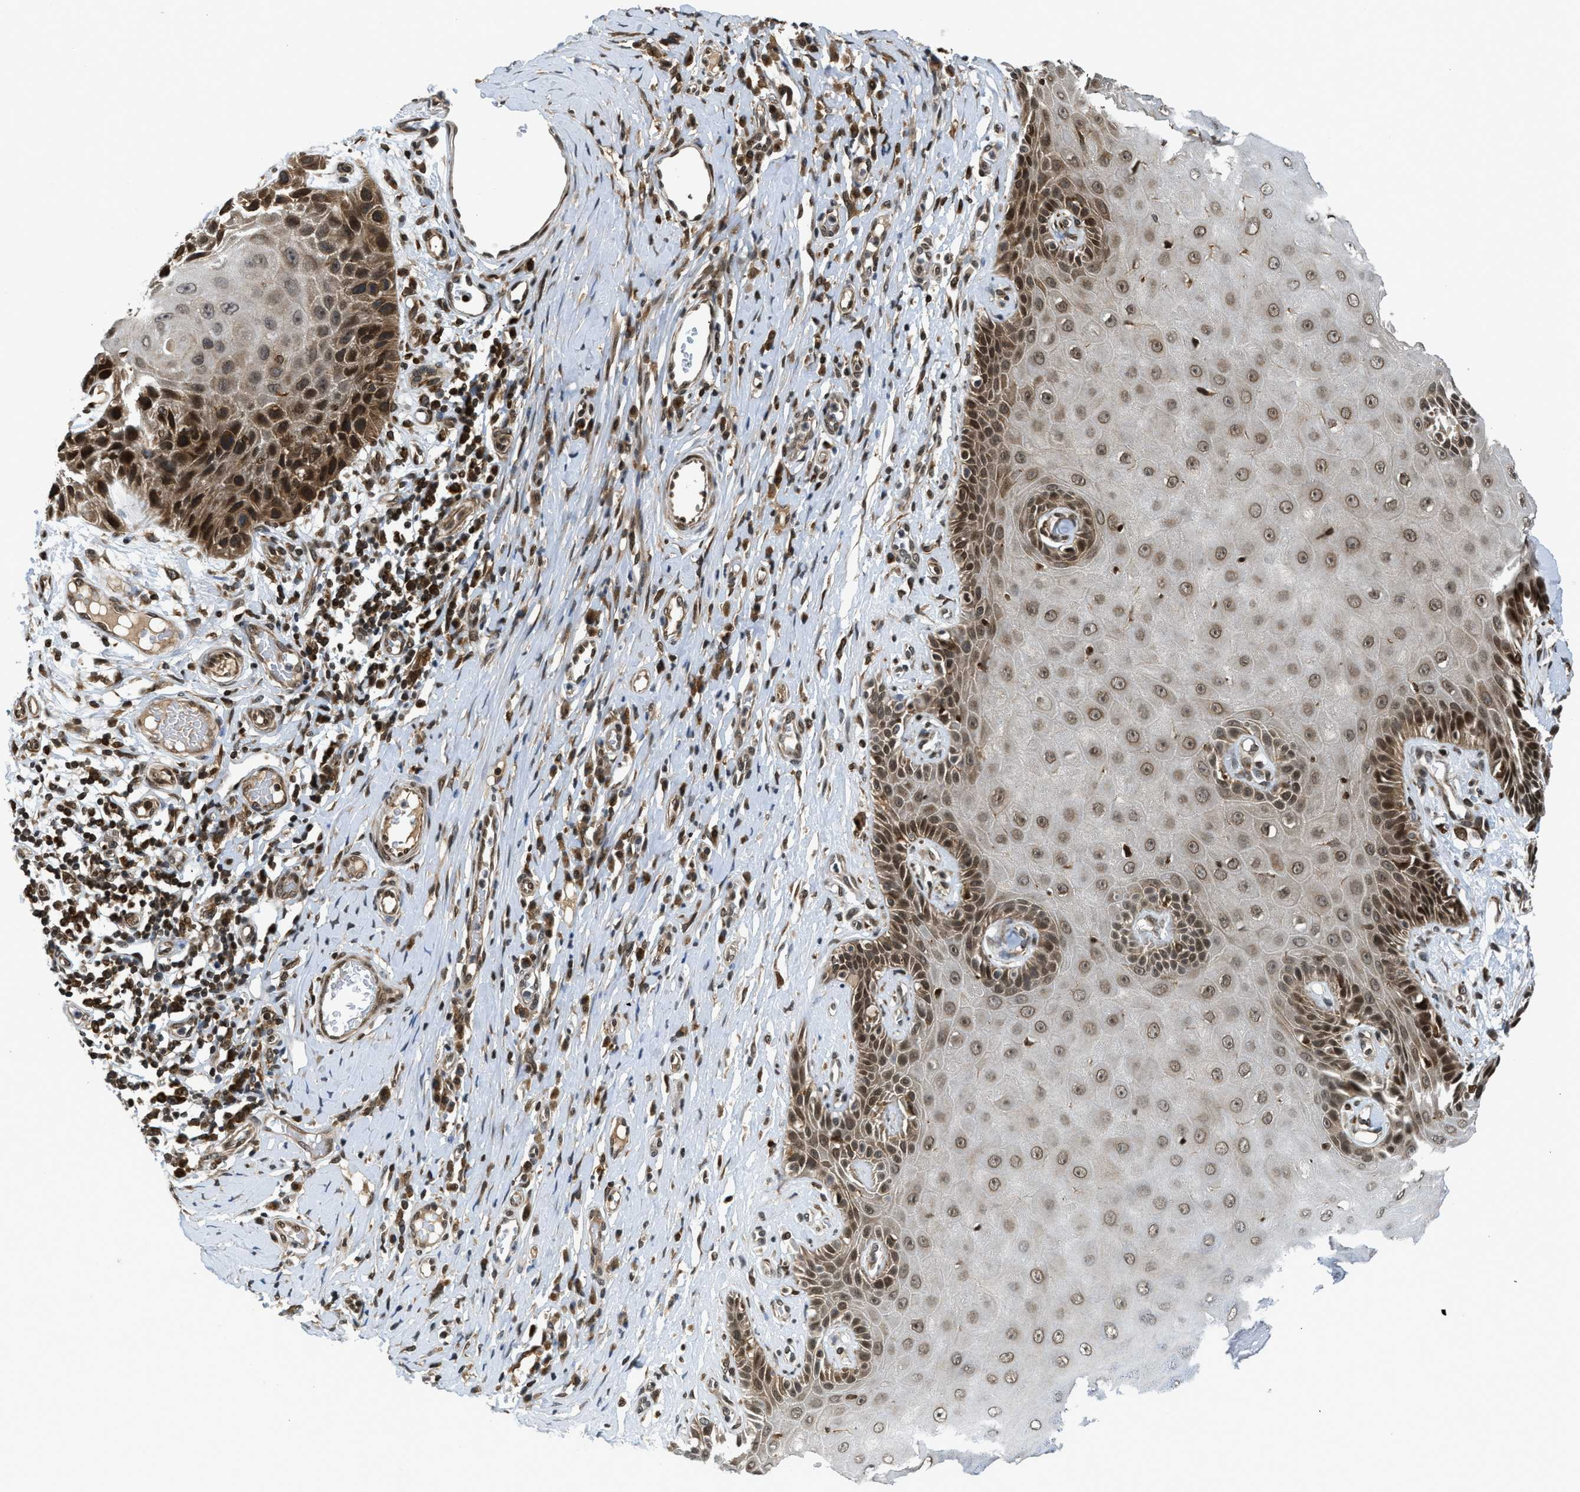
{"staining": {"intensity": "moderate", "quantity": ">75%", "location": "cytoplasmic/membranous,nuclear"}, "tissue": "skin", "cell_type": "Epidermal cells", "image_type": "normal", "snomed": [{"axis": "morphology", "description": "Normal tissue, NOS"}, {"axis": "topography", "description": "Vulva"}], "caption": "Protein expression analysis of unremarkable skin displays moderate cytoplasmic/membranous,nuclear expression in about >75% of epidermal cells.", "gene": "RETREG3", "patient": {"sex": "female", "age": 73}}